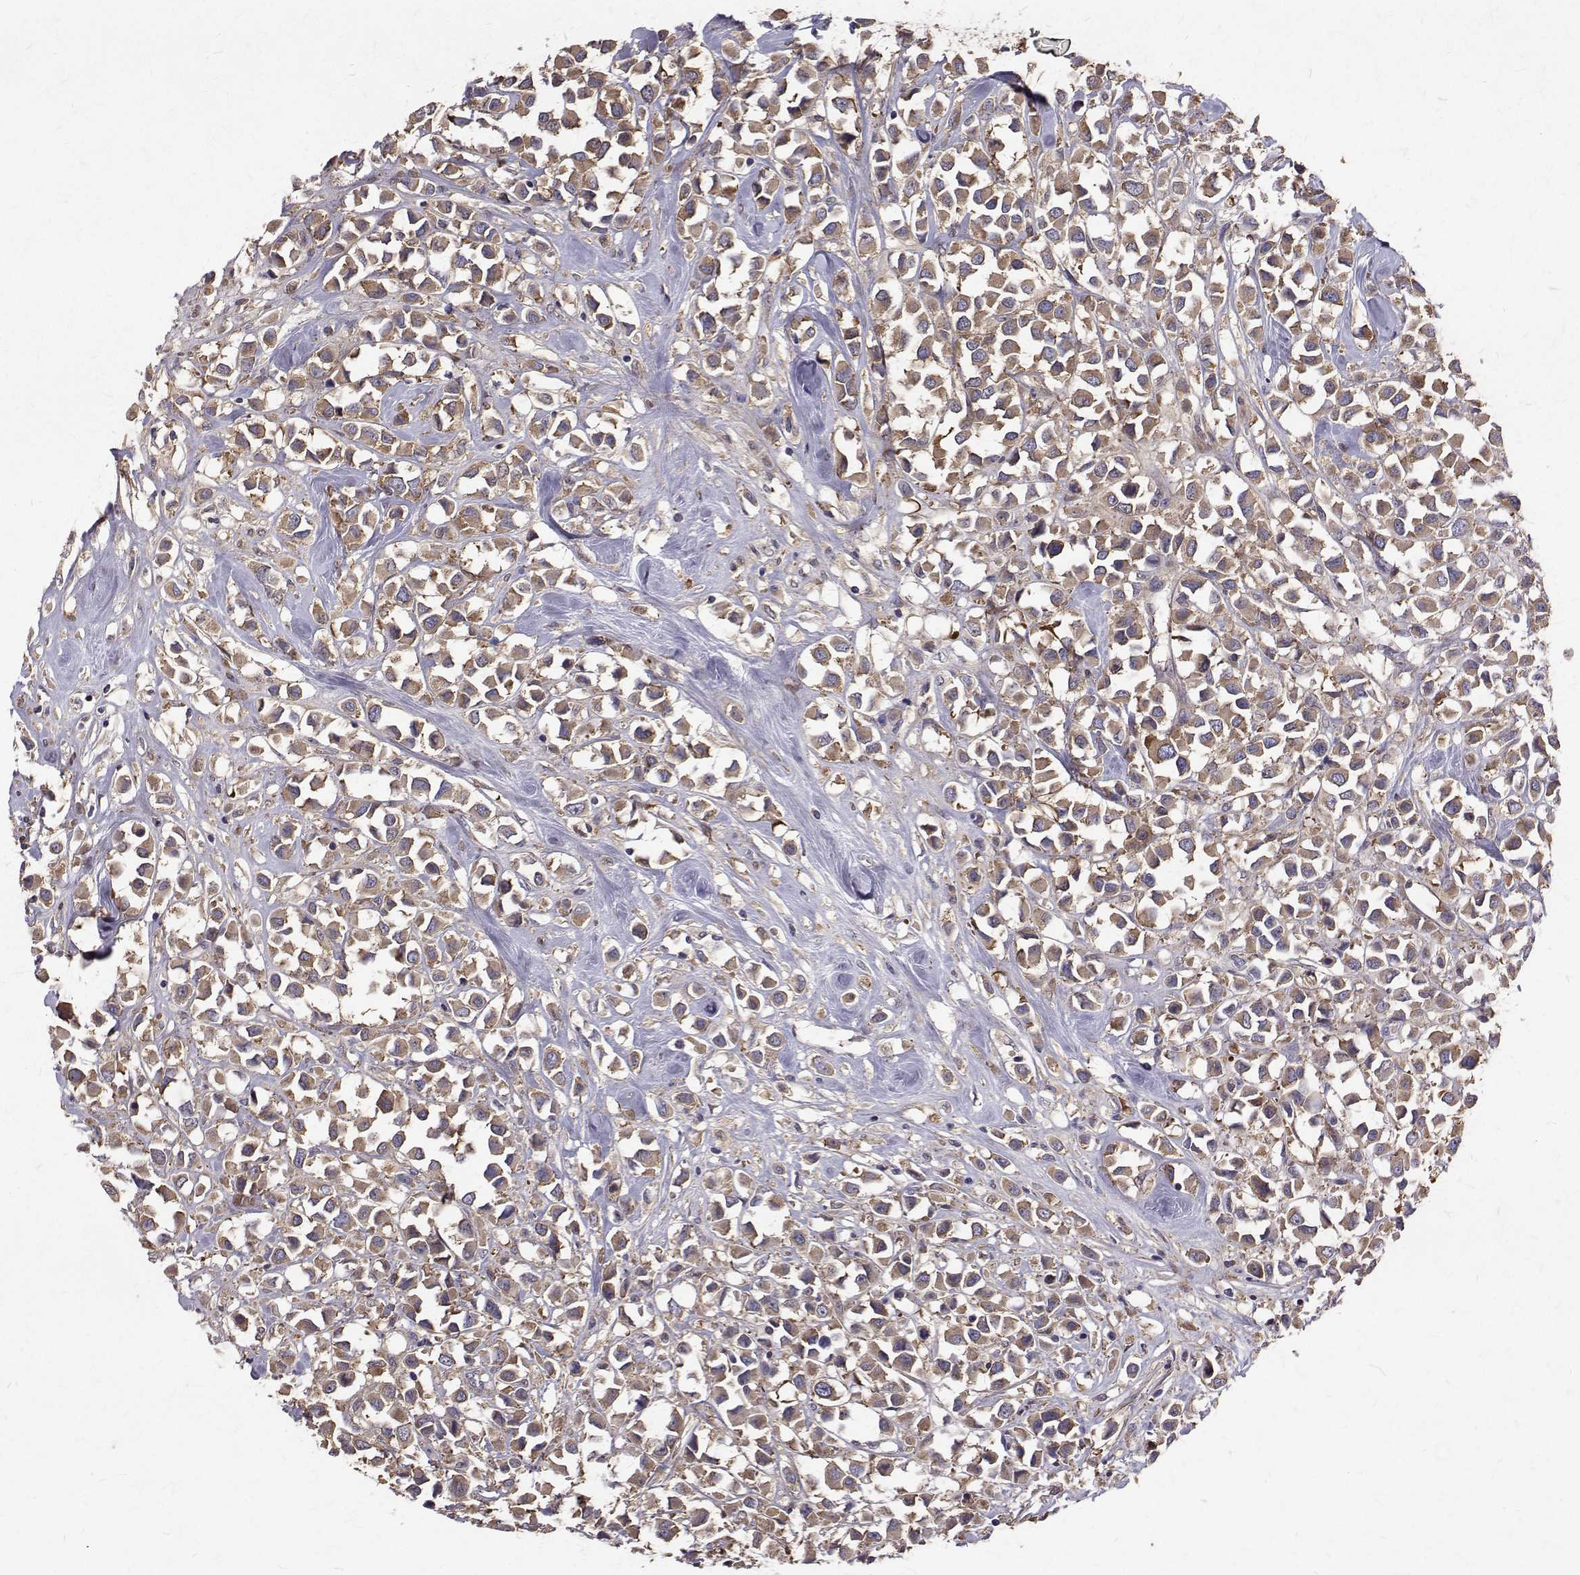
{"staining": {"intensity": "weak", "quantity": ">75%", "location": "cytoplasmic/membranous"}, "tissue": "breast cancer", "cell_type": "Tumor cells", "image_type": "cancer", "snomed": [{"axis": "morphology", "description": "Duct carcinoma"}, {"axis": "topography", "description": "Breast"}], "caption": "Protein expression analysis of breast invasive ductal carcinoma demonstrates weak cytoplasmic/membranous positivity in about >75% of tumor cells.", "gene": "FARSB", "patient": {"sex": "female", "age": 61}}